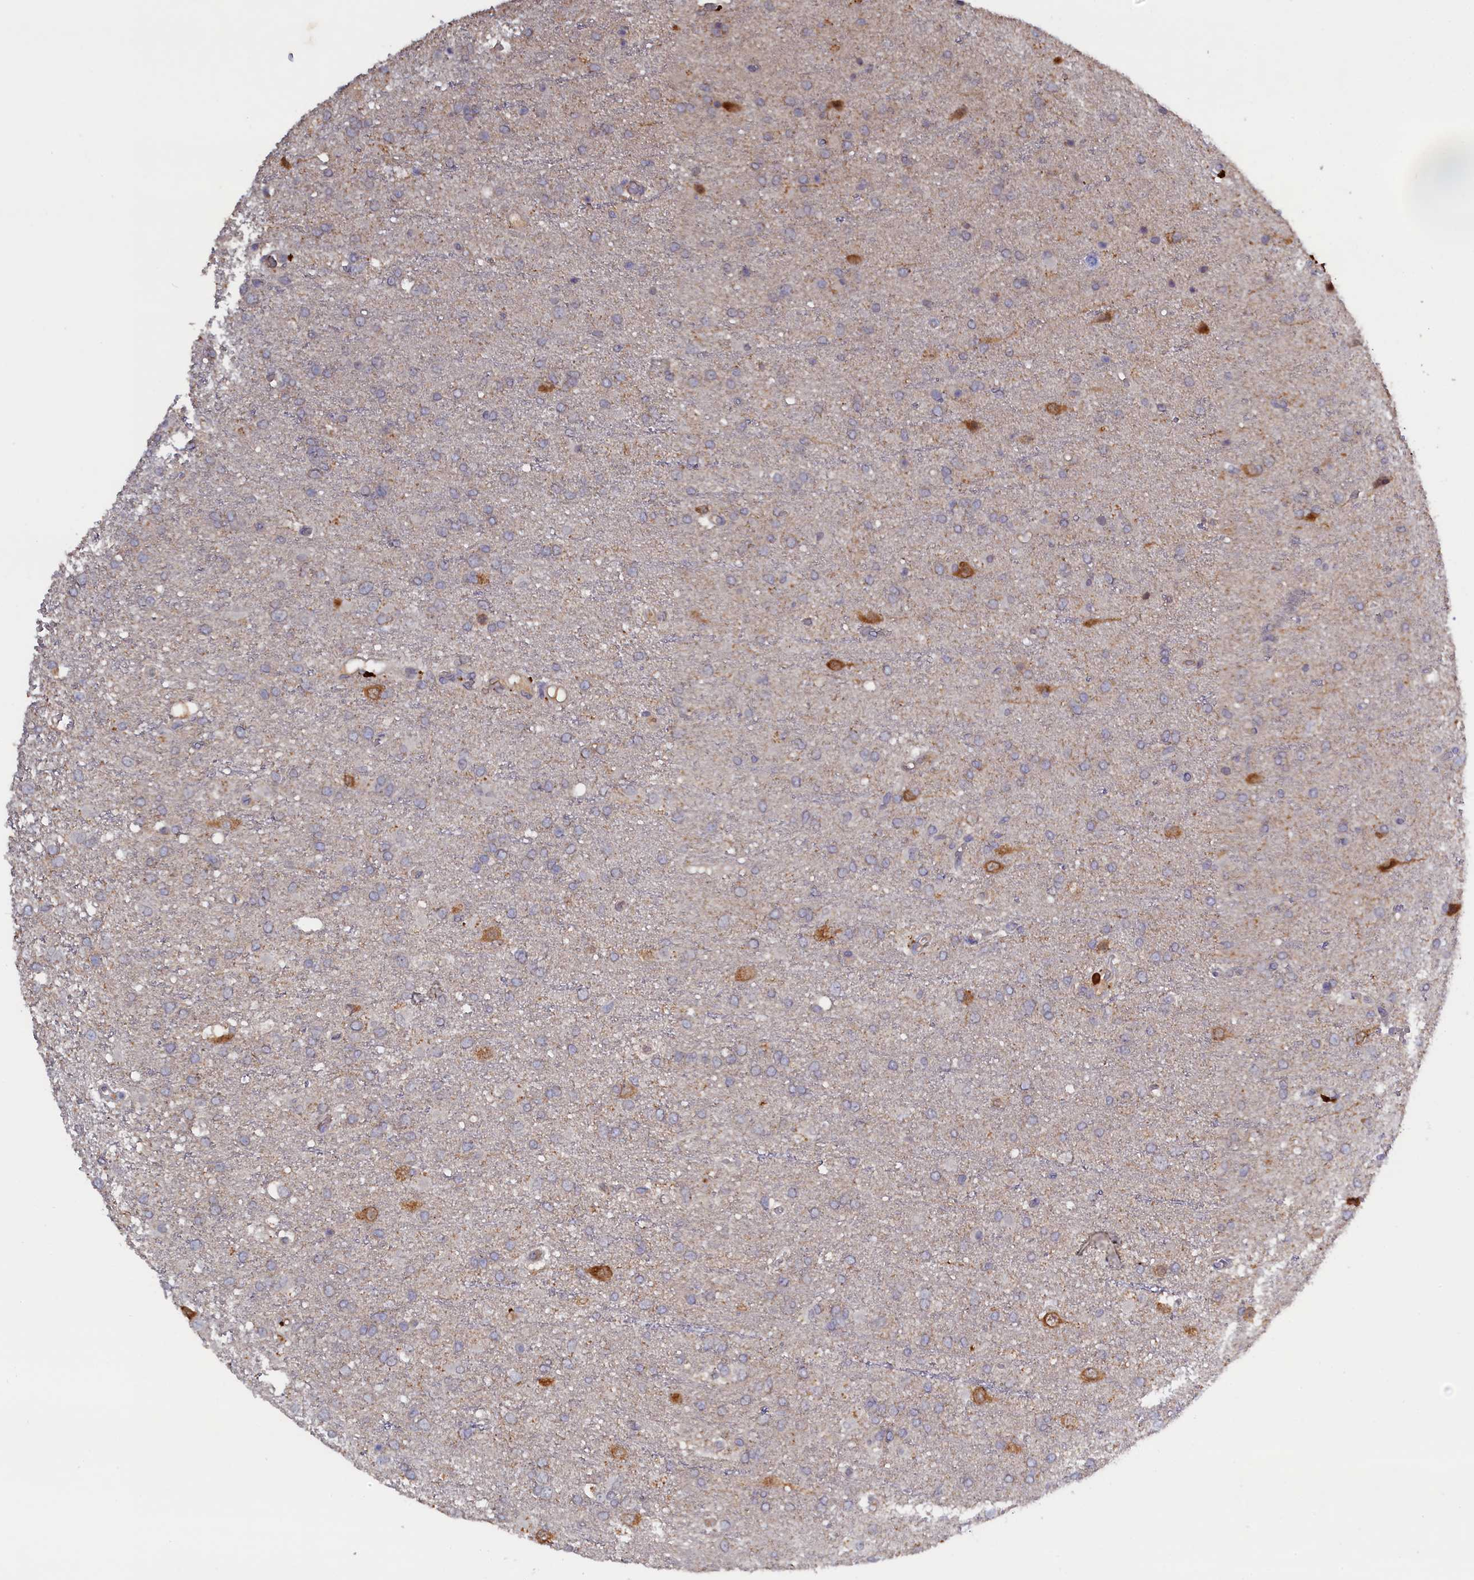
{"staining": {"intensity": "negative", "quantity": "none", "location": "none"}, "tissue": "glioma", "cell_type": "Tumor cells", "image_type": "cancer", "snomed": [{"axis": "morphology", "description": "Glioma, malignant, High grade"}, {"axis": "topography", "description": "Brain"}], "caption": "Malignant glioma (high-grade) was stained to show a protein in brown. There is no significant positivity in tumor cells.", "gene": "CELF5", "patient": {"sex": "female", "age": 74}}